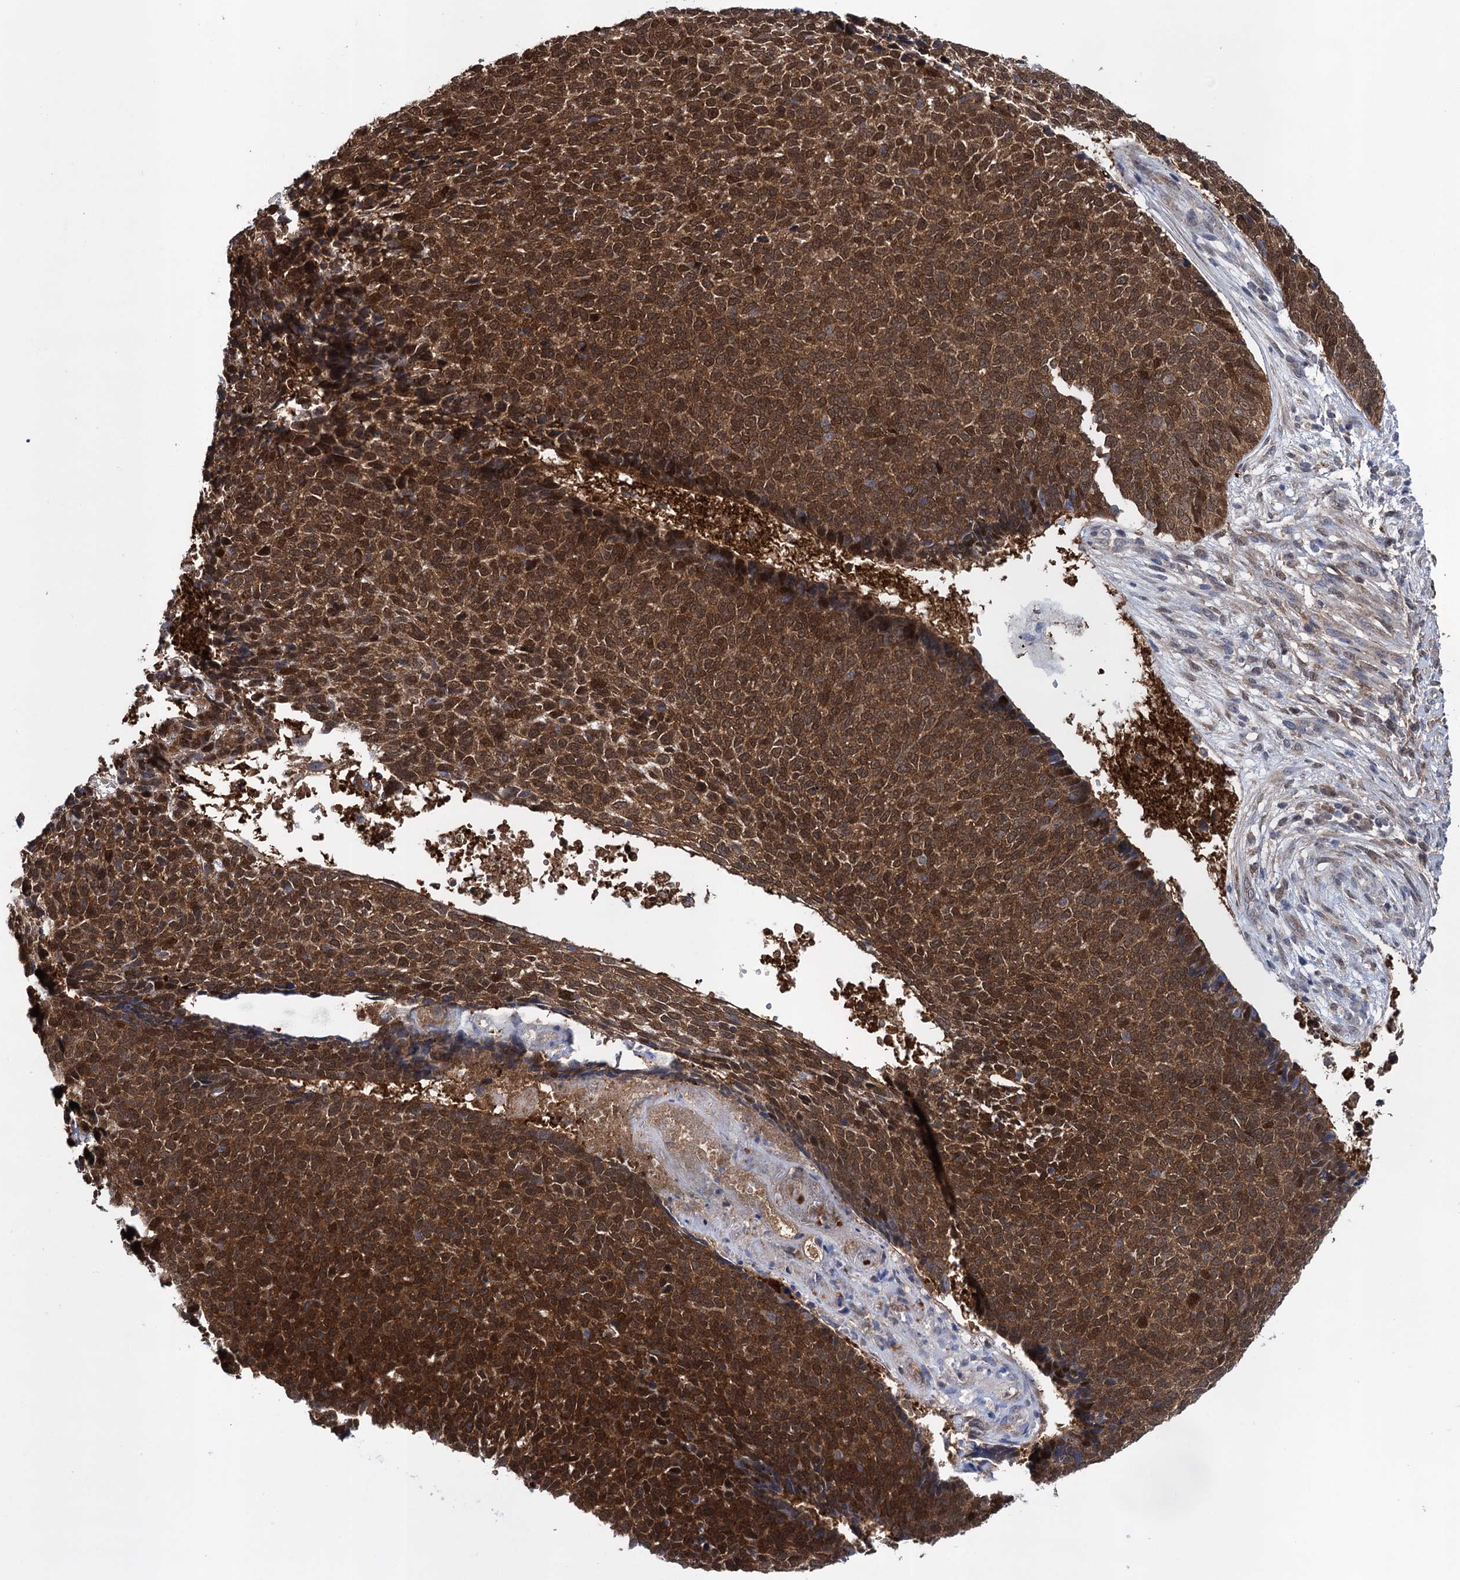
{"staining": {"intensity": "strong", "quantity": ">75%", "location": "cytoplasmic/membranous,nuclear"}, "tissue": "skin cancer", "cell_type": "Tumor cells", "image_type": "cancer", "snomed": [{"axis": "morphology", "description": "Basal cell carcinoma"}, {"axis": "topography", "description": "Skin"}], "caption": "Immunohistochemical staining of basal cell carcinoma (skin) shows strong cytoplasmic/membranous and nuclear protein positivity in about >75% of tumor cells.", "gene": "GLO1", "patient": {"sex": "female", "age": 84}}